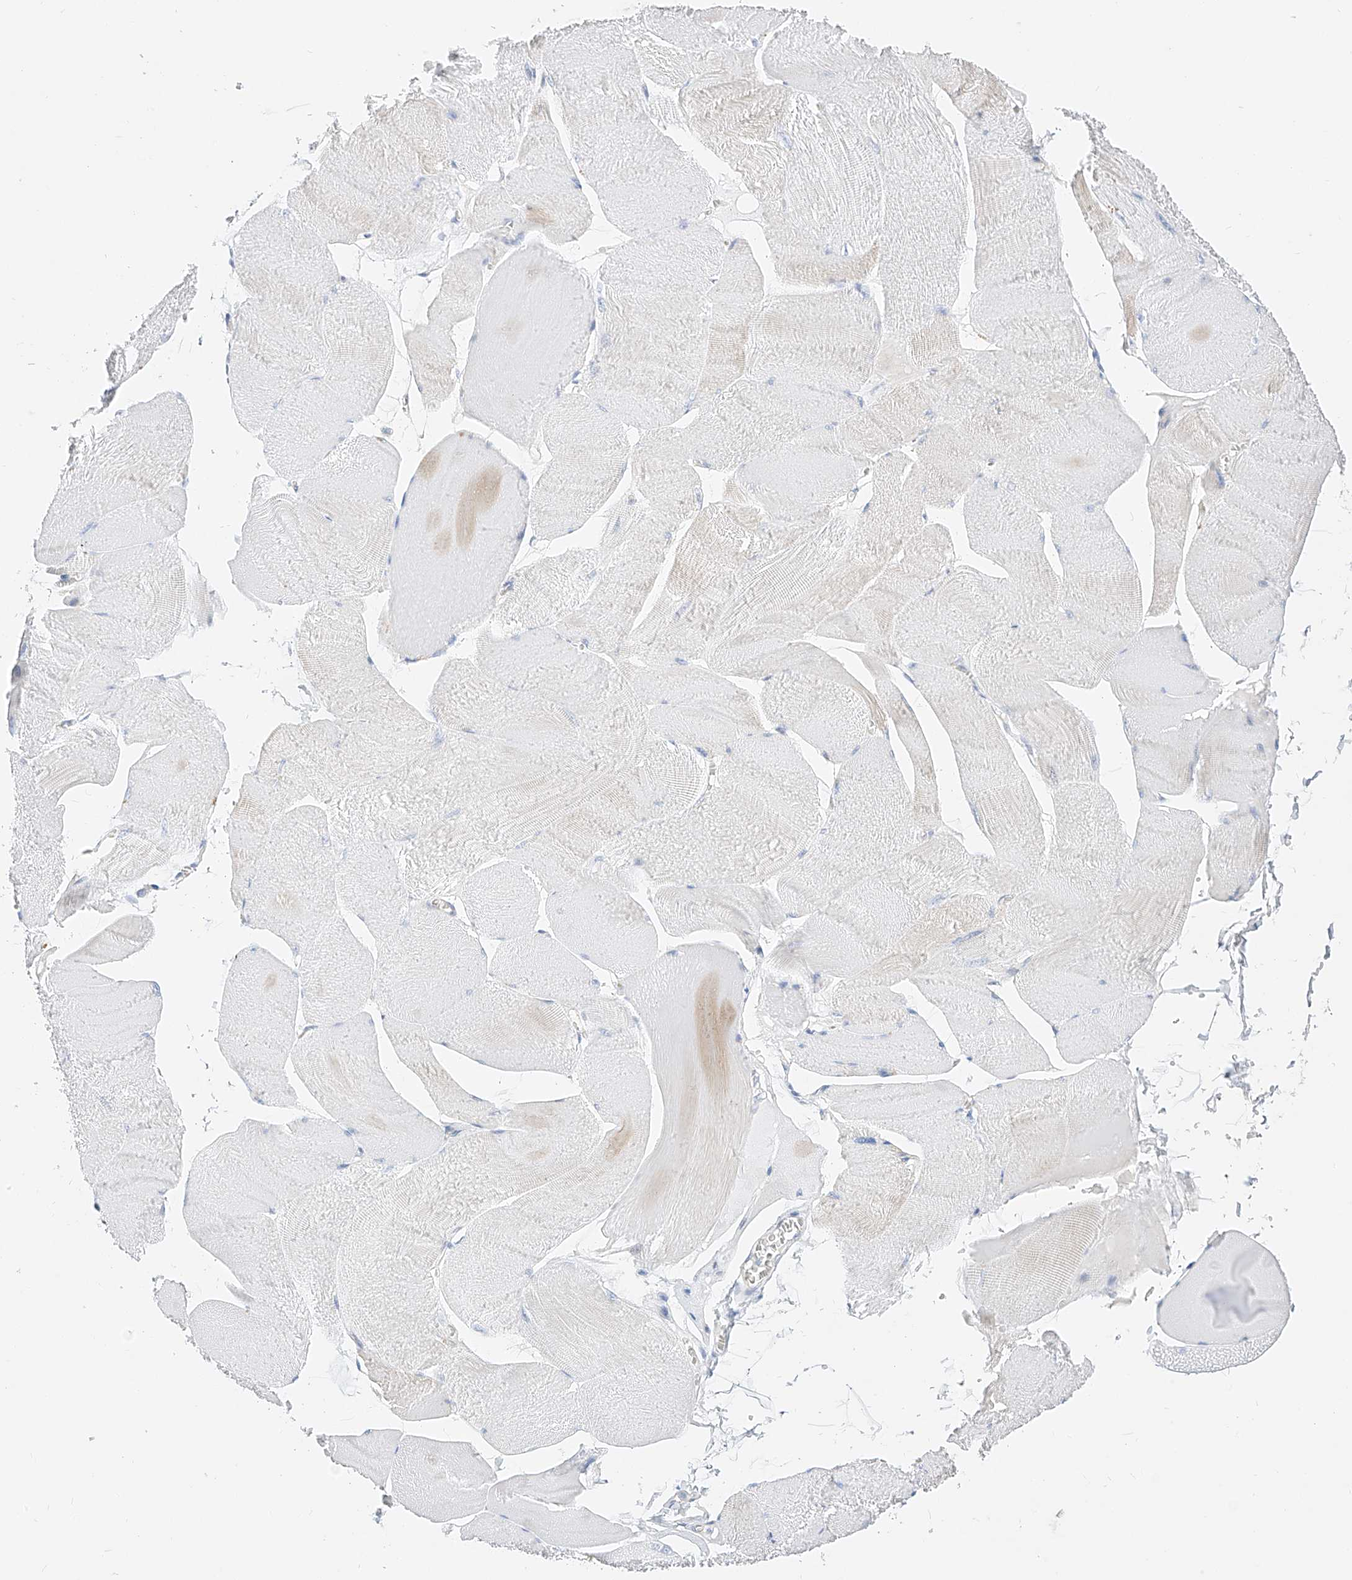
{"staining": {"intensity": "weak", "quantity": "<25%", "location": "cytoplasmic/membranous"}, "tissue": "skeletal muscle", "cell_type": "Myocytes", "image_type": "normal", "snomed": [{"axis": "morphology", "description": "Normal tissue, NOS"}, {"axis": "morphology", "description": "Basal cell carcinoma"}, {"axis": "topography", "description": "Skeletal muscle"}], "caption": "Immunohistochemistry (IHC) of benign skeletal muscle shows no staining in myocytes.", "gene": "SBSPON", "patient": {"sex": "female", "age": 64}}